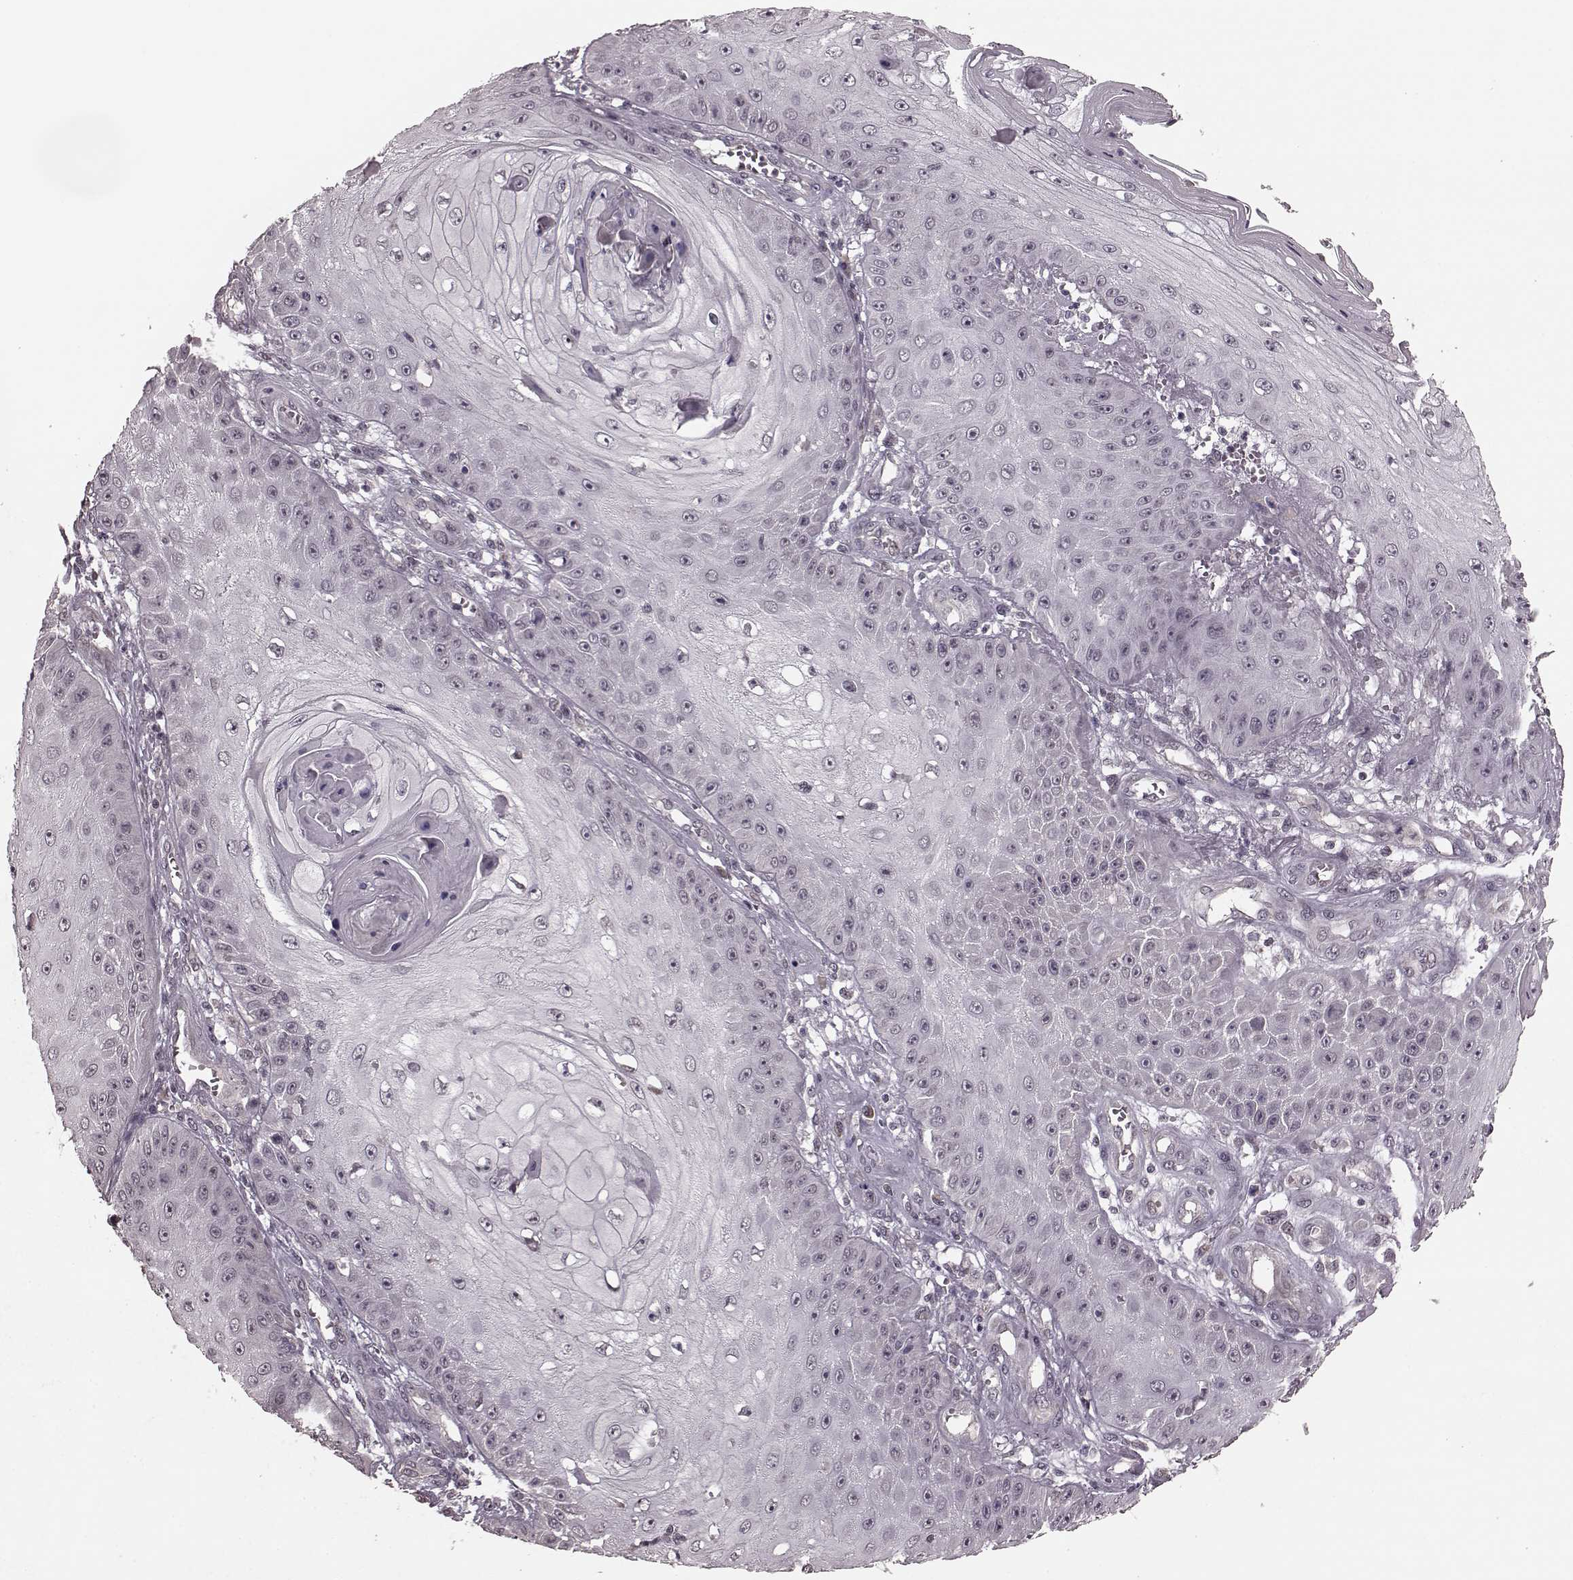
{"staining": {"intensity": "negative", "quantity": "none", "location": "none"}, "tissue": "skin cancer", "cell_type": "Tumor cells", "image_type": "cancer", "snomed": [{"axis": "morphology", "description": "Squamous cell carcinoma, NOS"}, {"axis": "topography", "description": "Skin"}], "caption": "This is an IHC micrograph of human skin cancer. There is no positivity in tumor cells.", "gene": "PLCB4", "patient": {"sex": "male", "age": 70}}